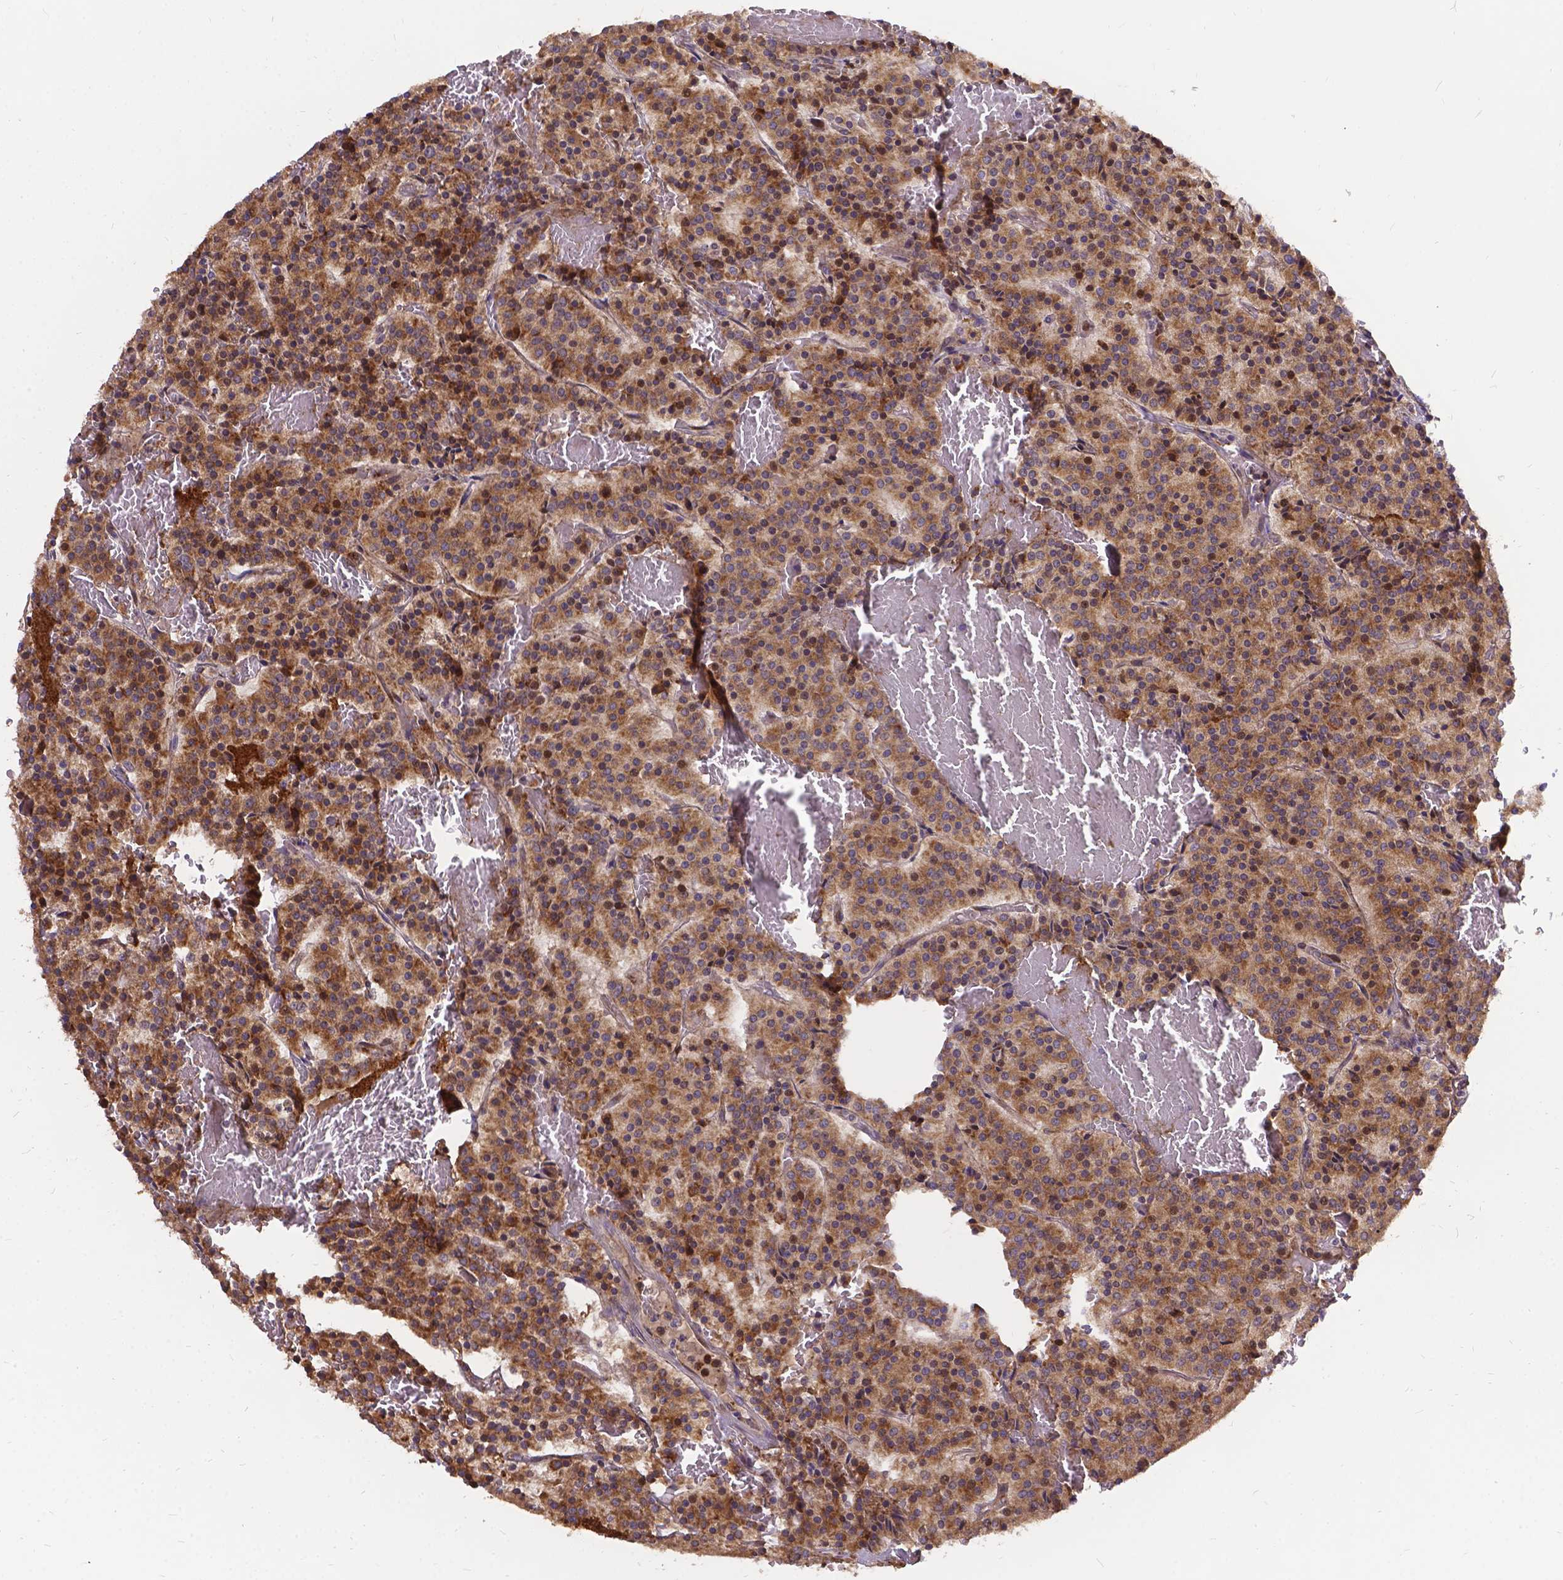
{"staining": {"intensity": "moderate", "quantity": ">75%", "location": "cytoplasmic/membranous"}, "tissue": "carcinoid", "cell_type": "Tumor cells", "image_type": "cancer", "snomed": [{"axis": "morphology", "description": "Carcinoid, malignant, NOS"}, {"axis": "topography", "description": "Lung"}], "caption": "High-magnification brightfield microscopy of carcinoid stained with DAB (3,3'-diaminobenzidine) (brown) and counterstained with hematoxylin (blue). tumor cells exhibit moderate cytoplasmic/membranous positivity is seen in about>75% of cells.", "gene": "DENND6A", "patient": {"sex": "male", "age": 70}}